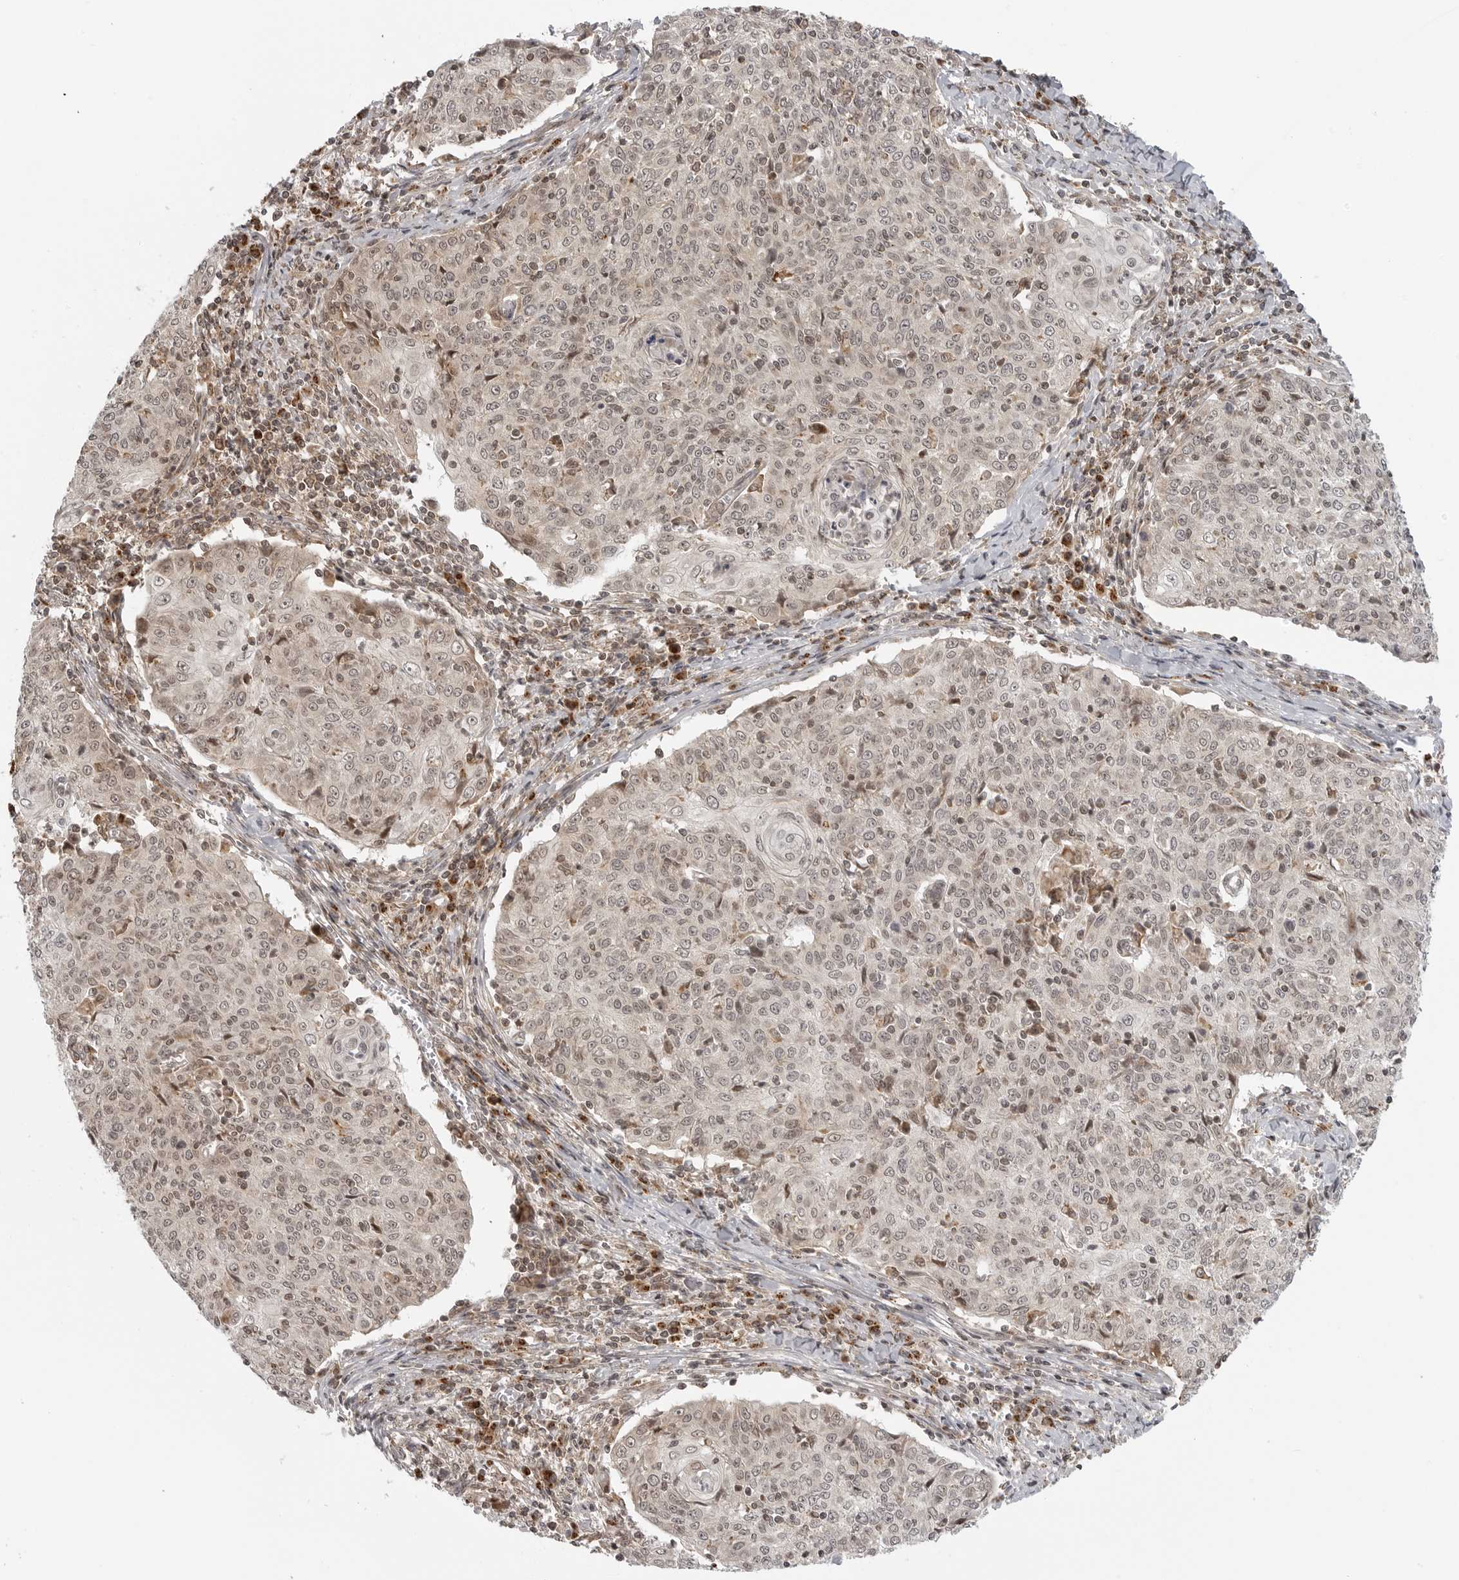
{"staining": {"intensity": "weak", "quantity": ">75%", "location": "nuclear"}, "tissue": "cervical cancer", "cell_type": "Tumor cells", "image_type": "cancer", "snomed": [{"axis": "morphology", "description": "Squamous cell carcinoma, NOS"}, {"axis": "topography", "description": "Cervix"}], "caption": "Human cervical squamous cell carcinoma stained with a protein marker demonstrates weak staining in tumor cells.", "gene": "COPA", "patient": {"sex": "female", "age": 48}}